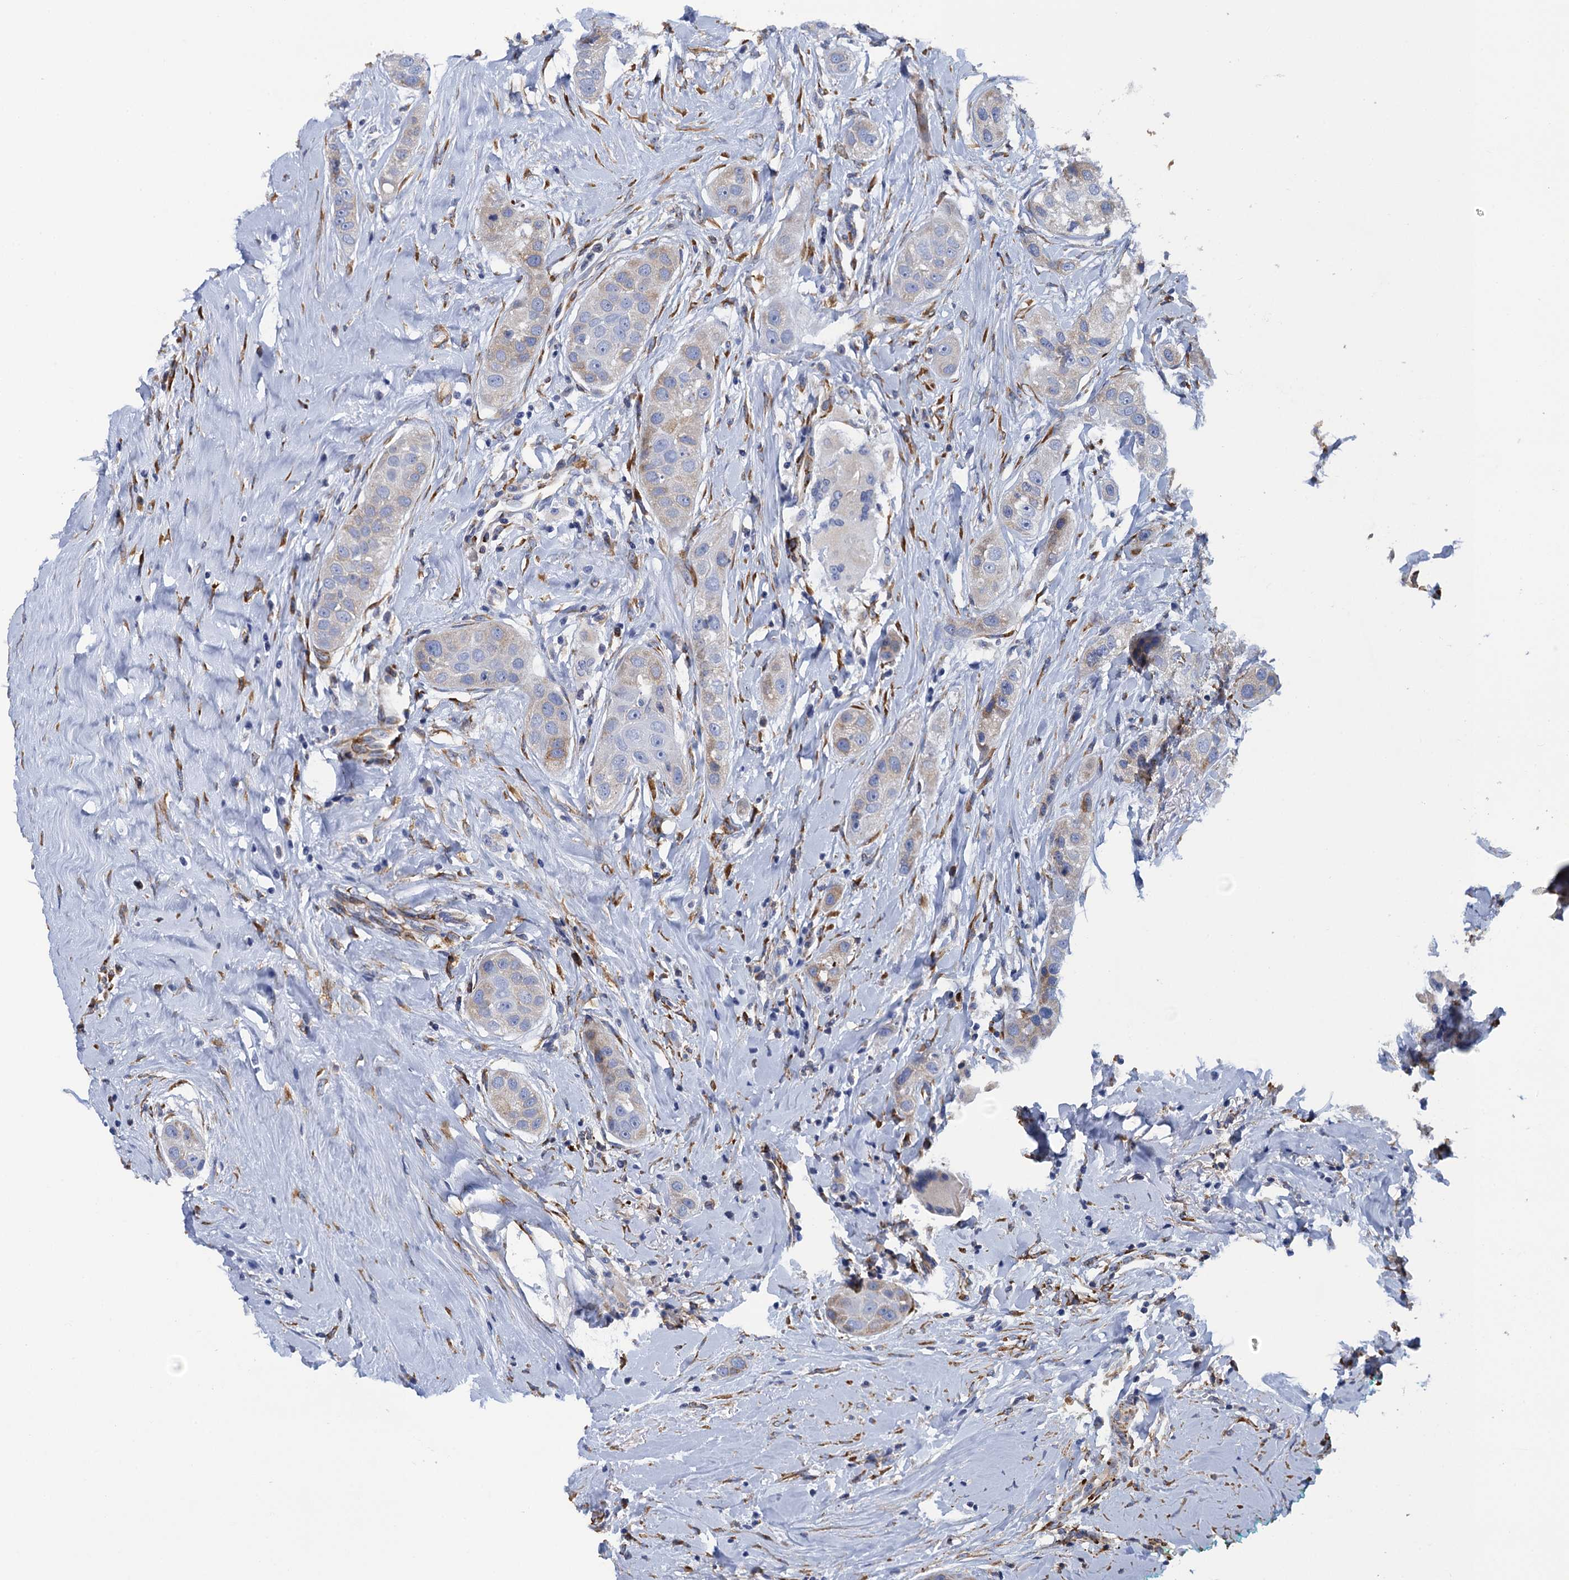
{"staining": {"intensity": "weak", "quantity": "<25%", "location": "cytoplasmic/membranous"}, "tissue": "head and neck cancer", "cell_type": "Tumor cells", "image_type": "cancer", "snomed": [{"axis": "morphology", "description": "Normal tissue, NOS"}, {"axis": "morphology", "description": "Squamous cell carcinoma, NOS"}, {"axis": "topography", "description": "Skeletal muscle"}, {"axis": "topography", "description": "Head-Neck"}], "caption": "Protein analysis of squamous cell carcinoma (head and neck) displays no significant positivity in tumor cells.", "gene": "POGLUT3", "patient": {"sex": "male", "age": 51}}